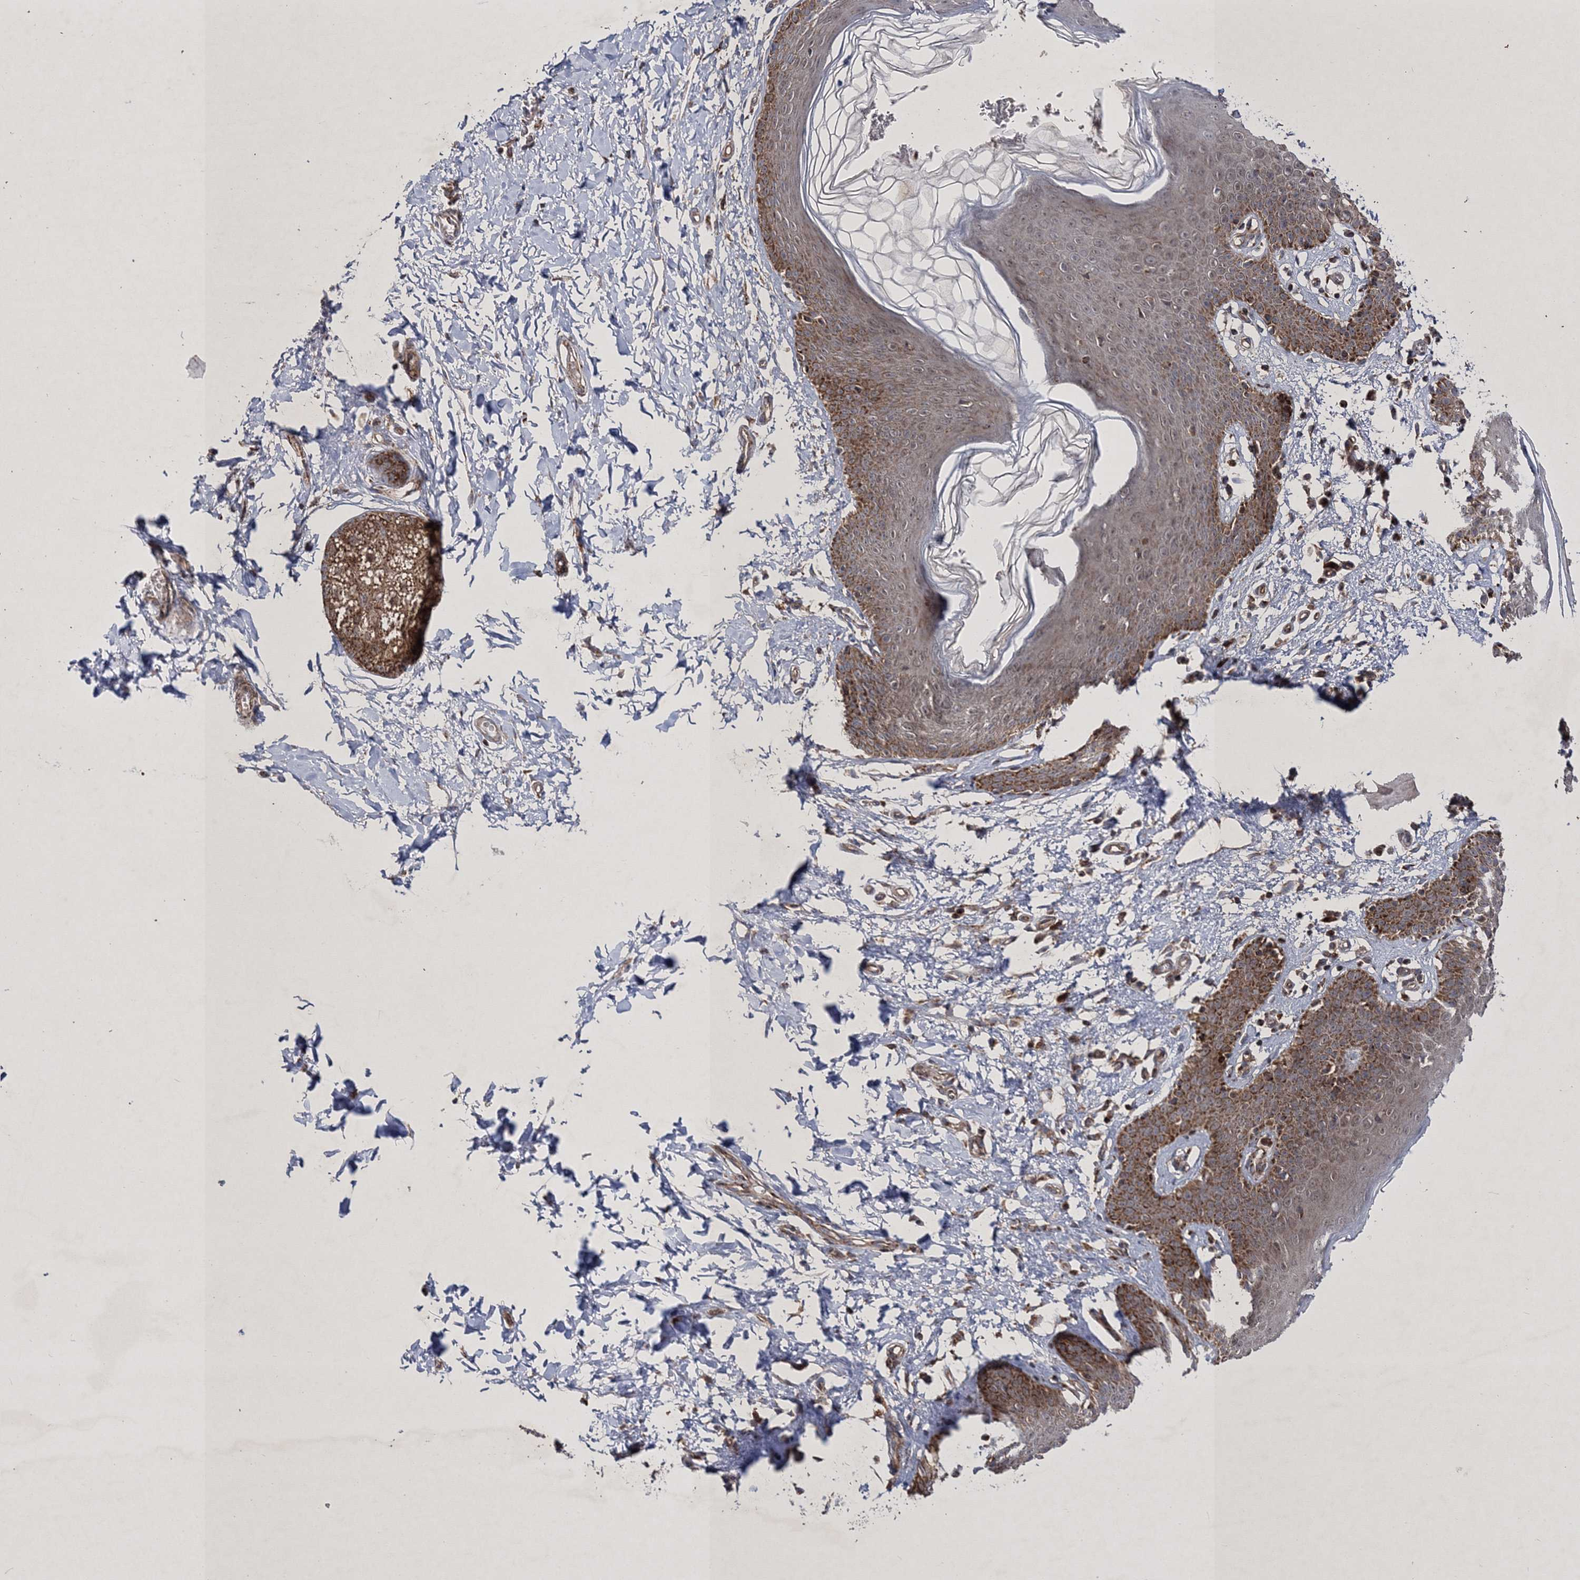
{"staining": {"intensity": "moderate", "quantity": ">75%", "location": "cytoplasmic/membranous"}, "tissue": "skin", "cell_type": "Epidermal cells", "image_type": "normal", "snomed": [{"axis": "morphology", "description": "Normal tissue, NOS"}, {"axis": "topography", "description": "Vulva"}], "caption": "Protein expression by IHC exhibits moderate cytoplasmic/membranous staining in about >75% of epidermal cells in benign skin. (Brightfield microscopy of DAB IHC at high magnification).", "gene": "SCRN3", "patient": {"sex": "female", "age": 66}}